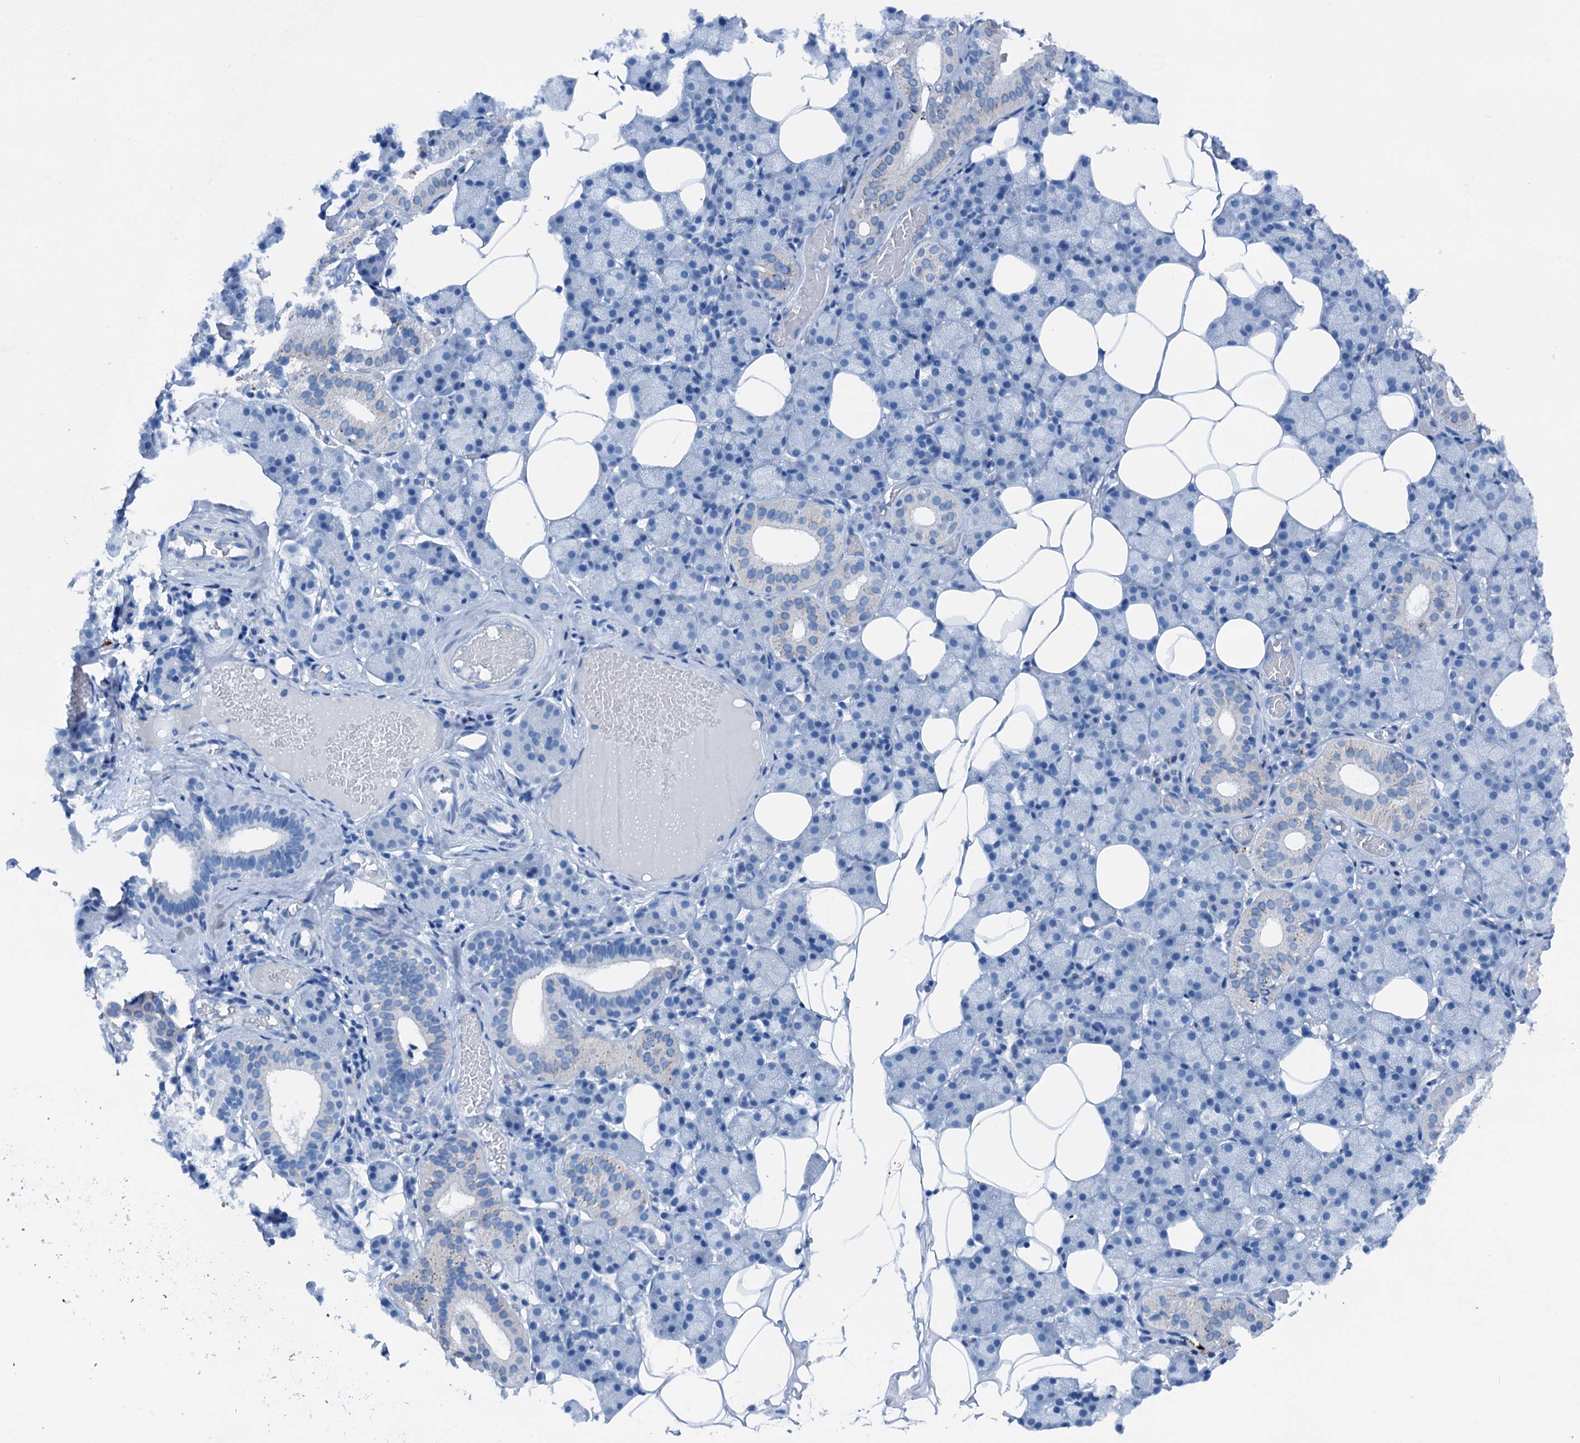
{"staining": {"intensity": "moderate", "quantity": "<25%", "location": "cytoplasmic/membranous"}, "tissue": "salivary gland", "cell_type": "Glandular cells", "image_type": "normal", "snomed": [{"axis": "morphology", "description": "Normal tissue, NOS"}, {"axis": "topography", "description": "Salivary gland"}], "caption": "Immunohistochemistry (IHC) photomicrograph of benign salivary gland stained for a protein (brown), which exhibits low levels of moderate cytoplasmic/membranous staining in approximately <25% of glandular cells.", "gene": "C1QTNF4", "patient": {"sex": "female", "age": 33}}